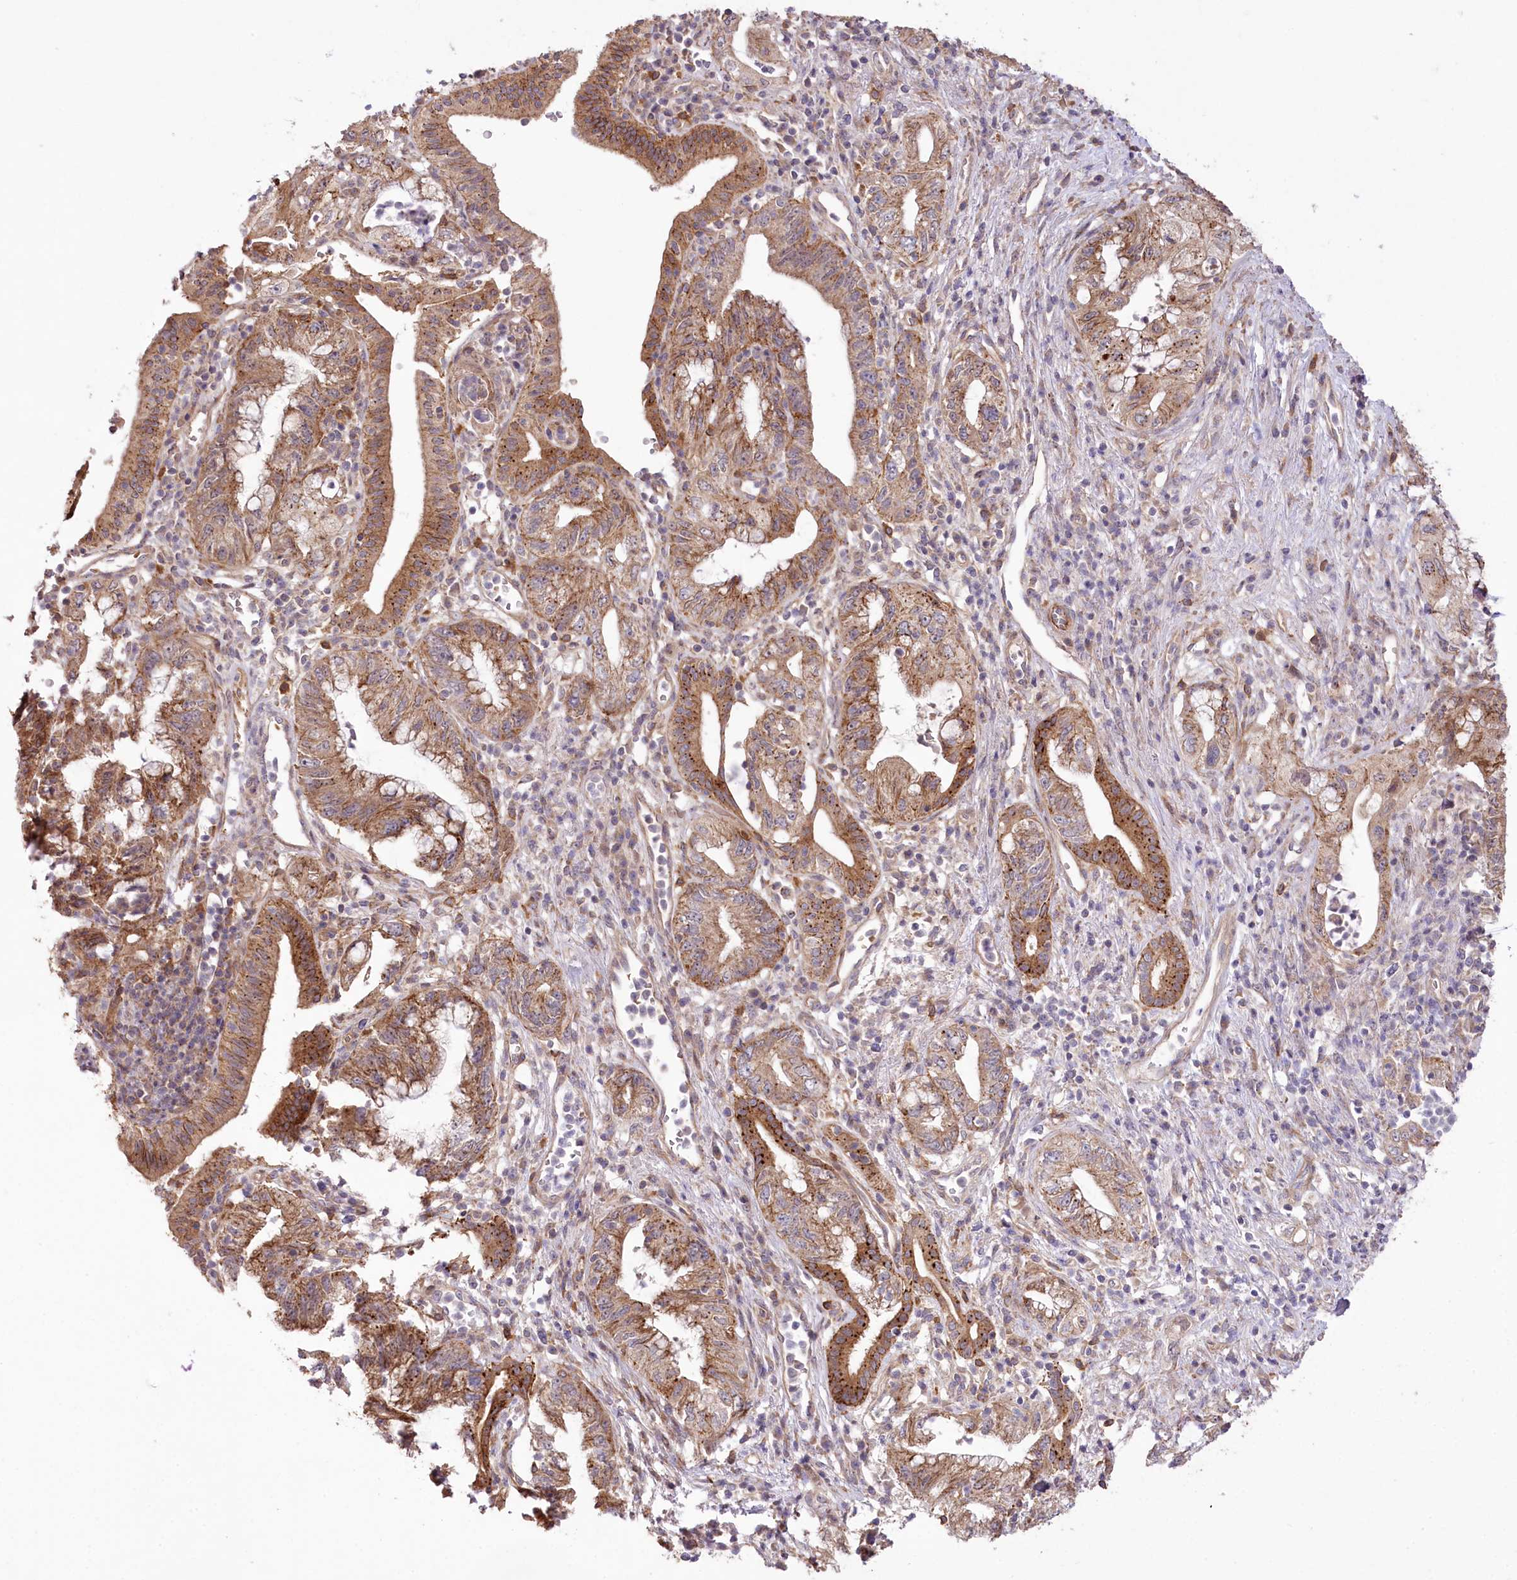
{"staining": {"intensity": "moderate", "quantity": ">75%", "location": "cytoplasmic/membranous"}, "tissue": "pancreatic cancer", "cell_type": "Tumor cells", "image_type": "cancer", "snomed": [{"axis": "morphology", "description": "Adenocarcinoma, NOS"}, {"axis": "topography", "description": "Pancreas"}], "caption": "Immunohistochemistry staining of adenocarcinoma (pancreatic), which demonstrates medium levels of moderate cytoplasmic/membranous staining in about >75% of tumor cells indicating moderate cytoplasmic/membranous protein positivity. The staining was performed using DAB (3,3'-diaminobenzidine) (brown) for protein detection and nuclei were counterstained in hematoxylin (blue).", "gene": "TRUB1", "patient": {"sex": "female", "age": 73}}